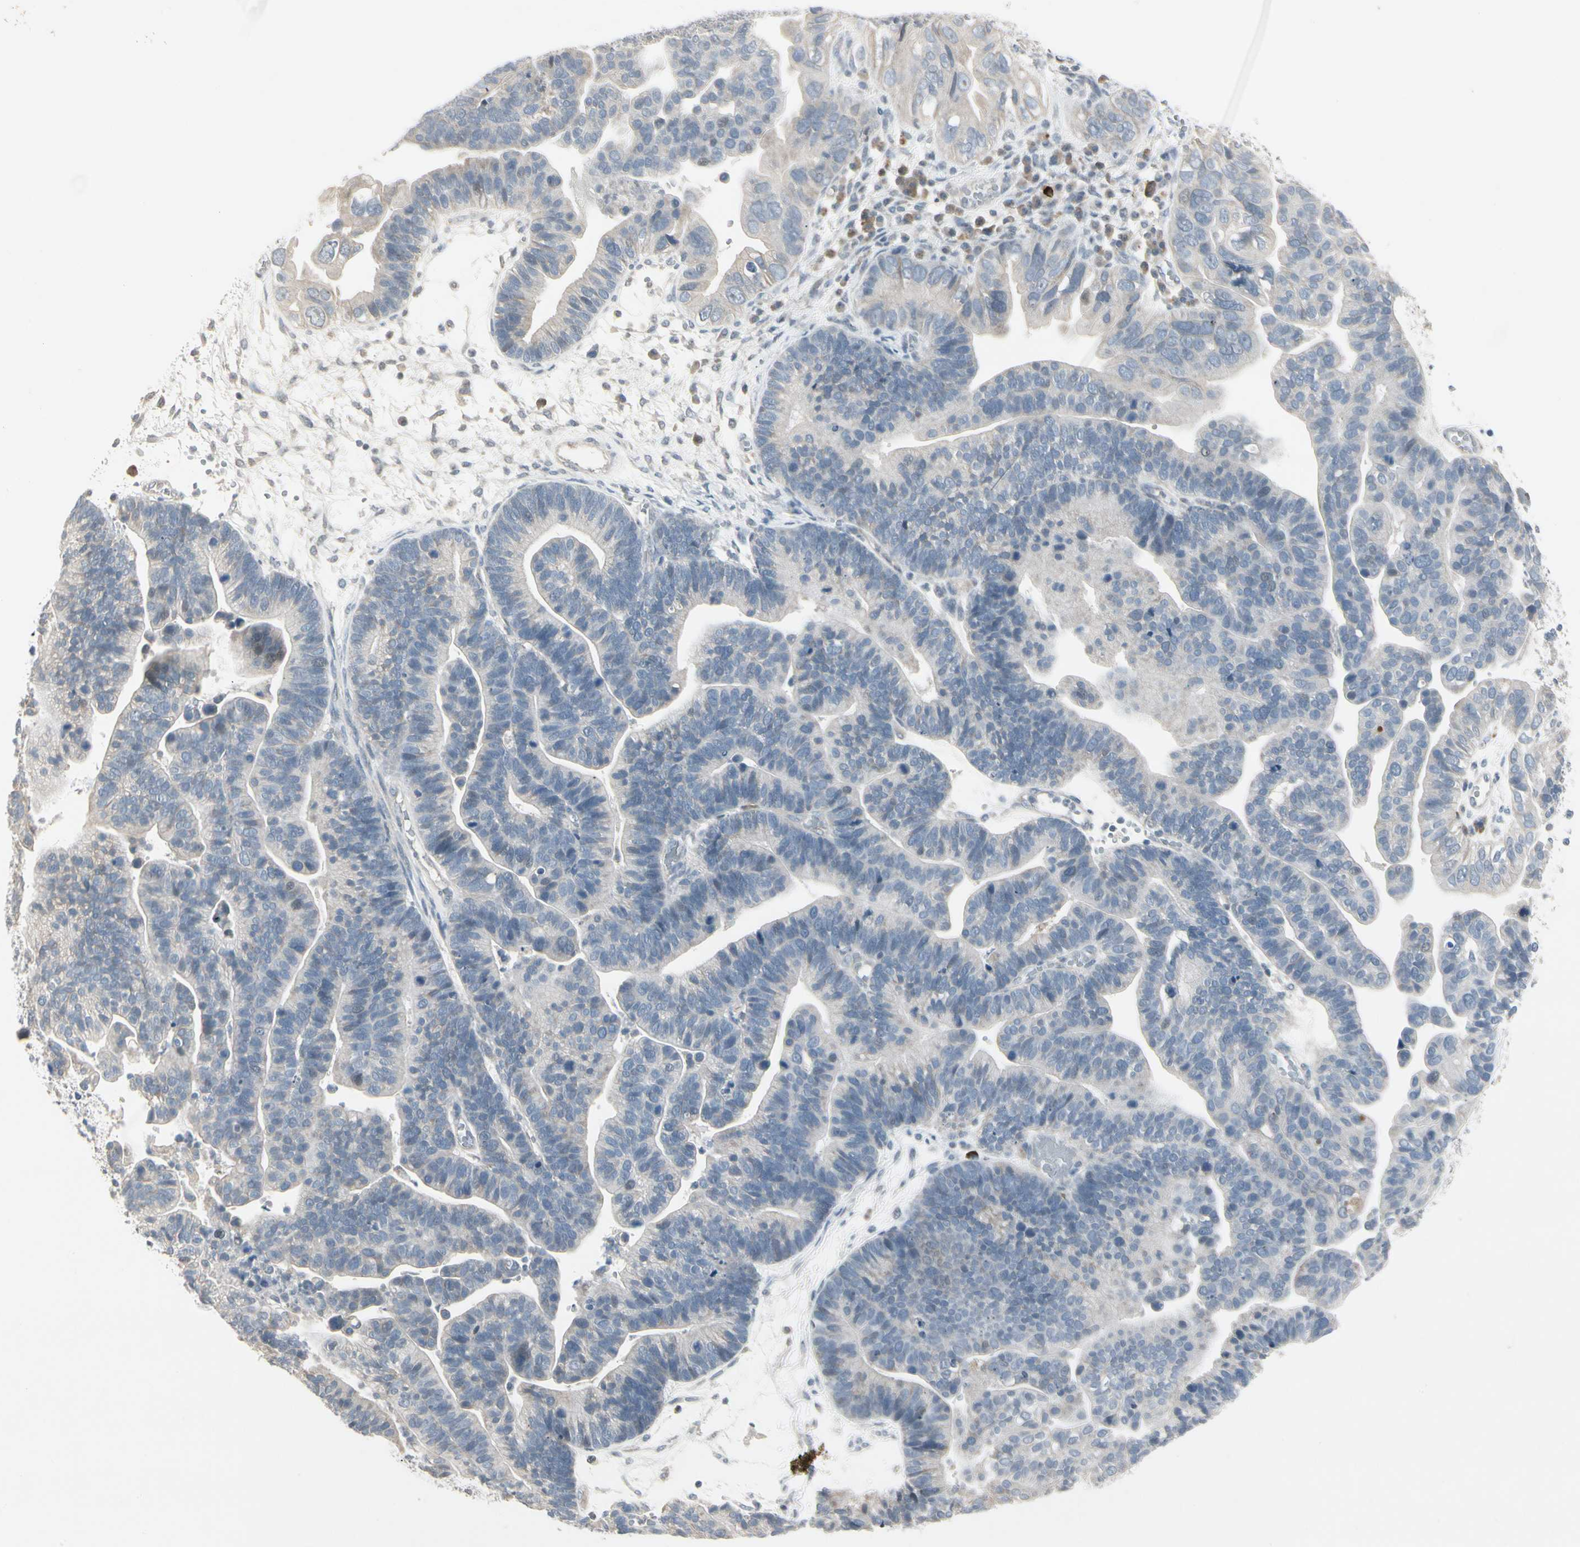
{"staining": {"intensity": "negative", "quantity": "none", "location": "none"}, "tissue": "ovarian cancer", "cell_type": "Tumor cells", "image_type": "cancer", "snomed": [{"axis": "morphology", "description": "Cystadenocarcinoma, serous, NOS"}, {"axis": "topography", "description": "Ovary"}], "caption": "Protein analysis of serous cystadenocarcinoma (ovarian) shows no significant positivity in tumor cells.", "gene": "DMPK", "patient": {"sex": "female", "age": 56}}